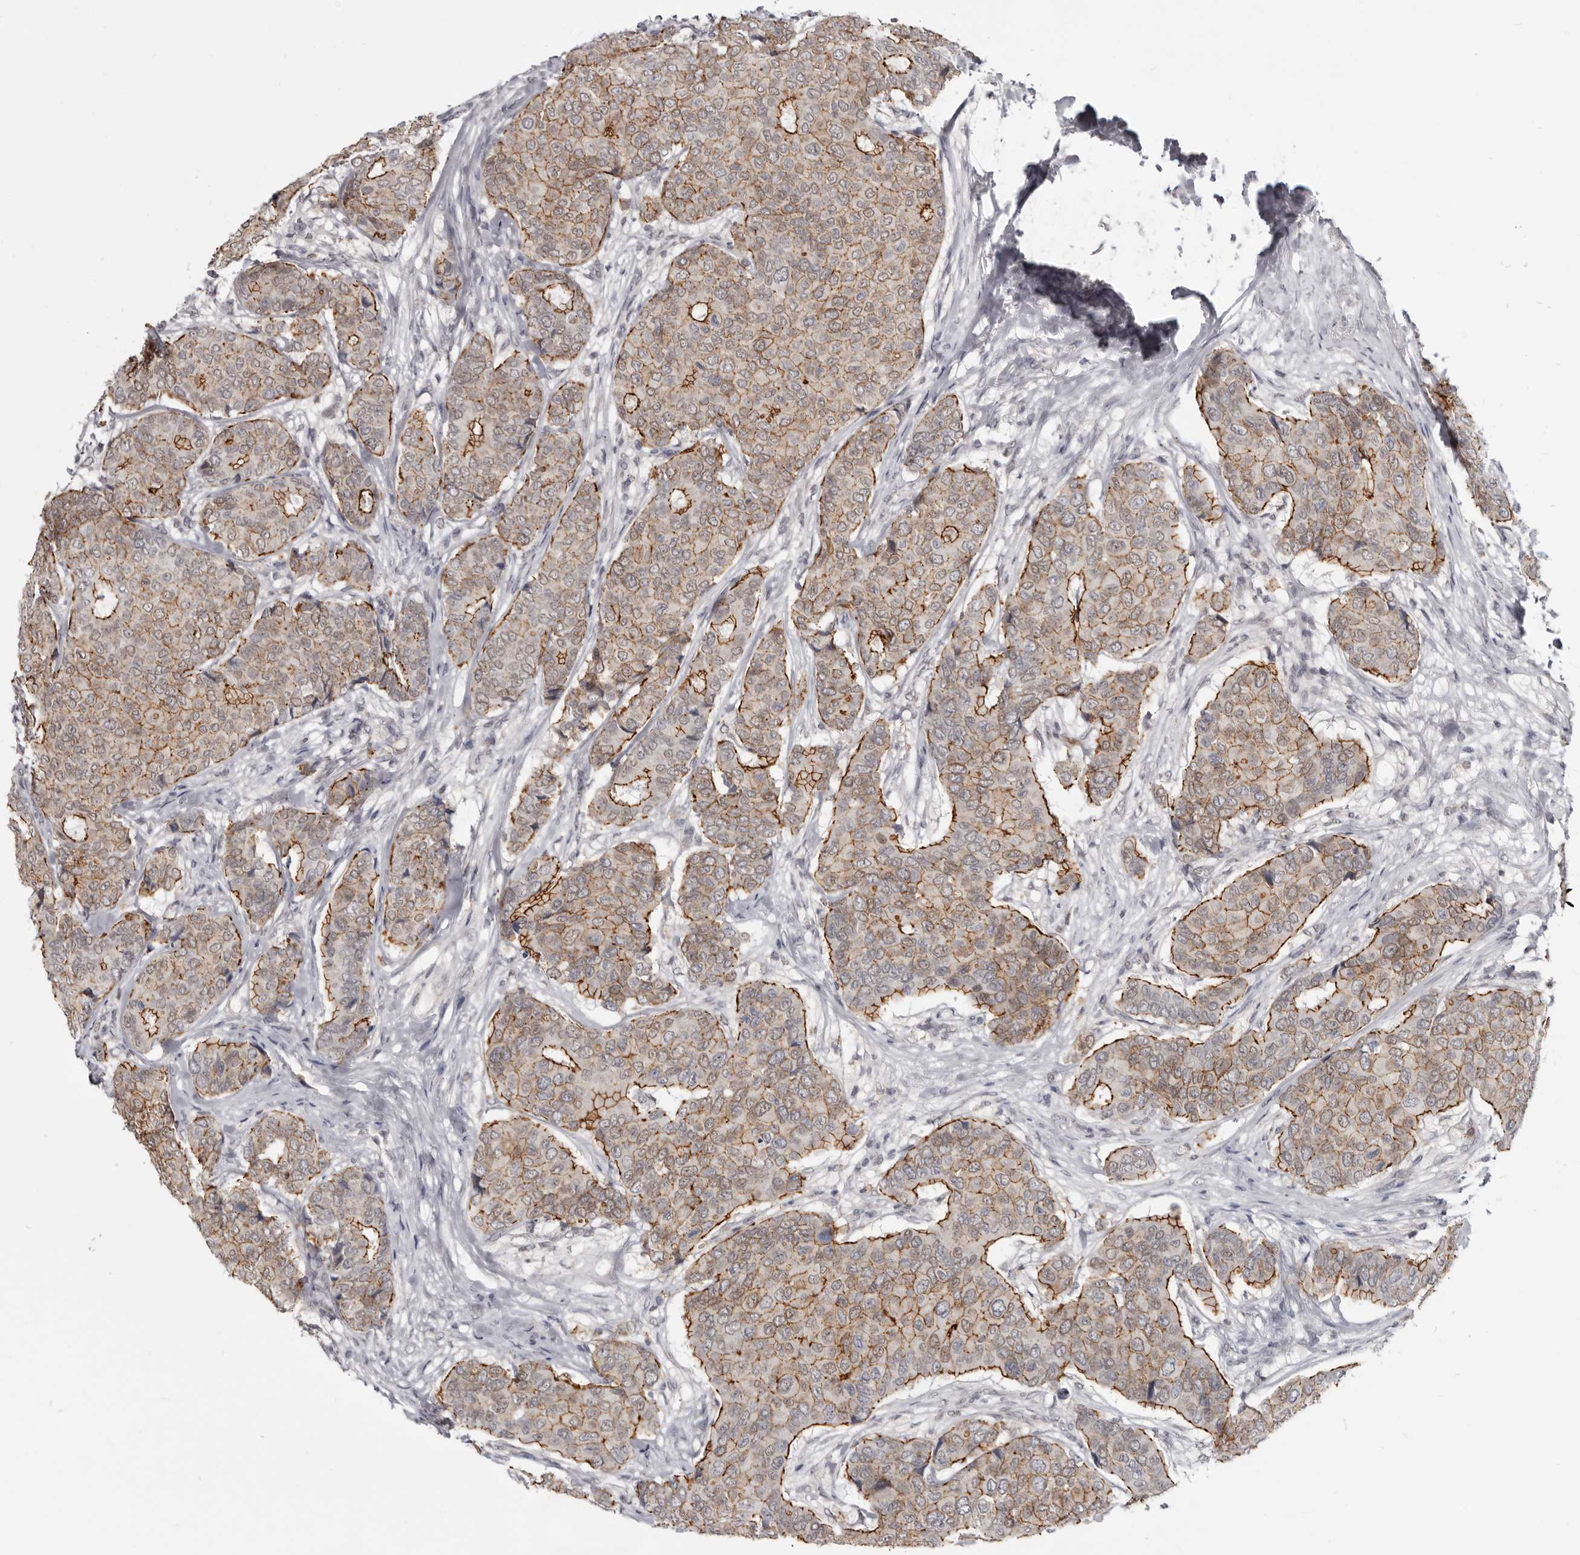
{"staining": {"intensity": "moderate", "quantity": ">75%", "location": "cytoplasmic/membranous,nuclear"}, "tissue": "breast cancer", "cell_type": "Tumor cells", "image_type": "cancer", "snomed": [{"axis": "morphology", "description": "Duct carcinoma"}, {"axis": "topography", "description": "Breast"}], "caption": "An image of intraductal carcinoma (breast) stained for a protein exhibits moderate cytoplasmic/membranous and nuclear brown staining in tumor cells. The staining was performed using DAB, with brown indicating positive protein expression. Nuclei are stained blue with hematoxylin.", "gene": "CGN", "patient": {"sex": "female", "age": 75}}